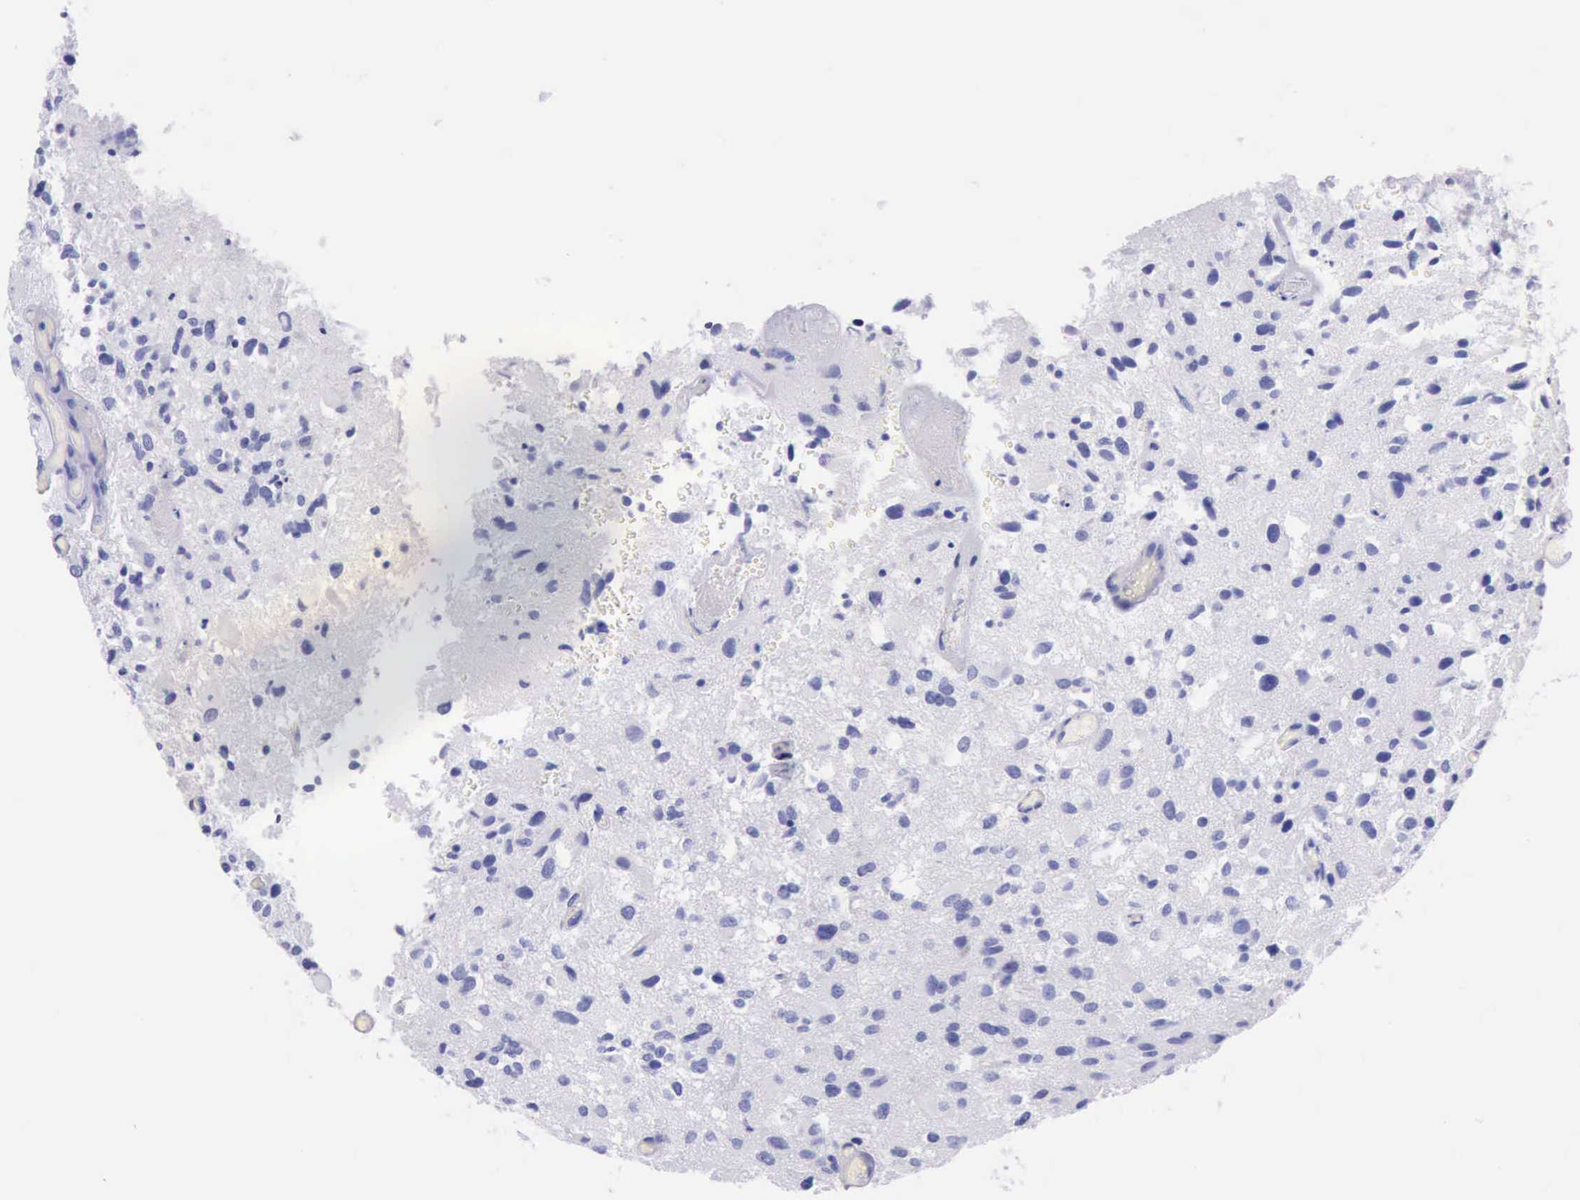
{"staining": {"intensity": "negative", "quantity": "none", "location": "none"}, "tissue": "glioma", "cell_type": "Tumor cells", "image_type": "cancer", "snomed": [{"axis": "morphology", "description": "Glioma, malignant, High grade"}, {"axis": "topography", "description": "Brain"}], "caption": "Tumor cells are negative for brown protein staining in glioma.", "gene": "KRT8", "patient": {"sex": "male", "age": 69}}